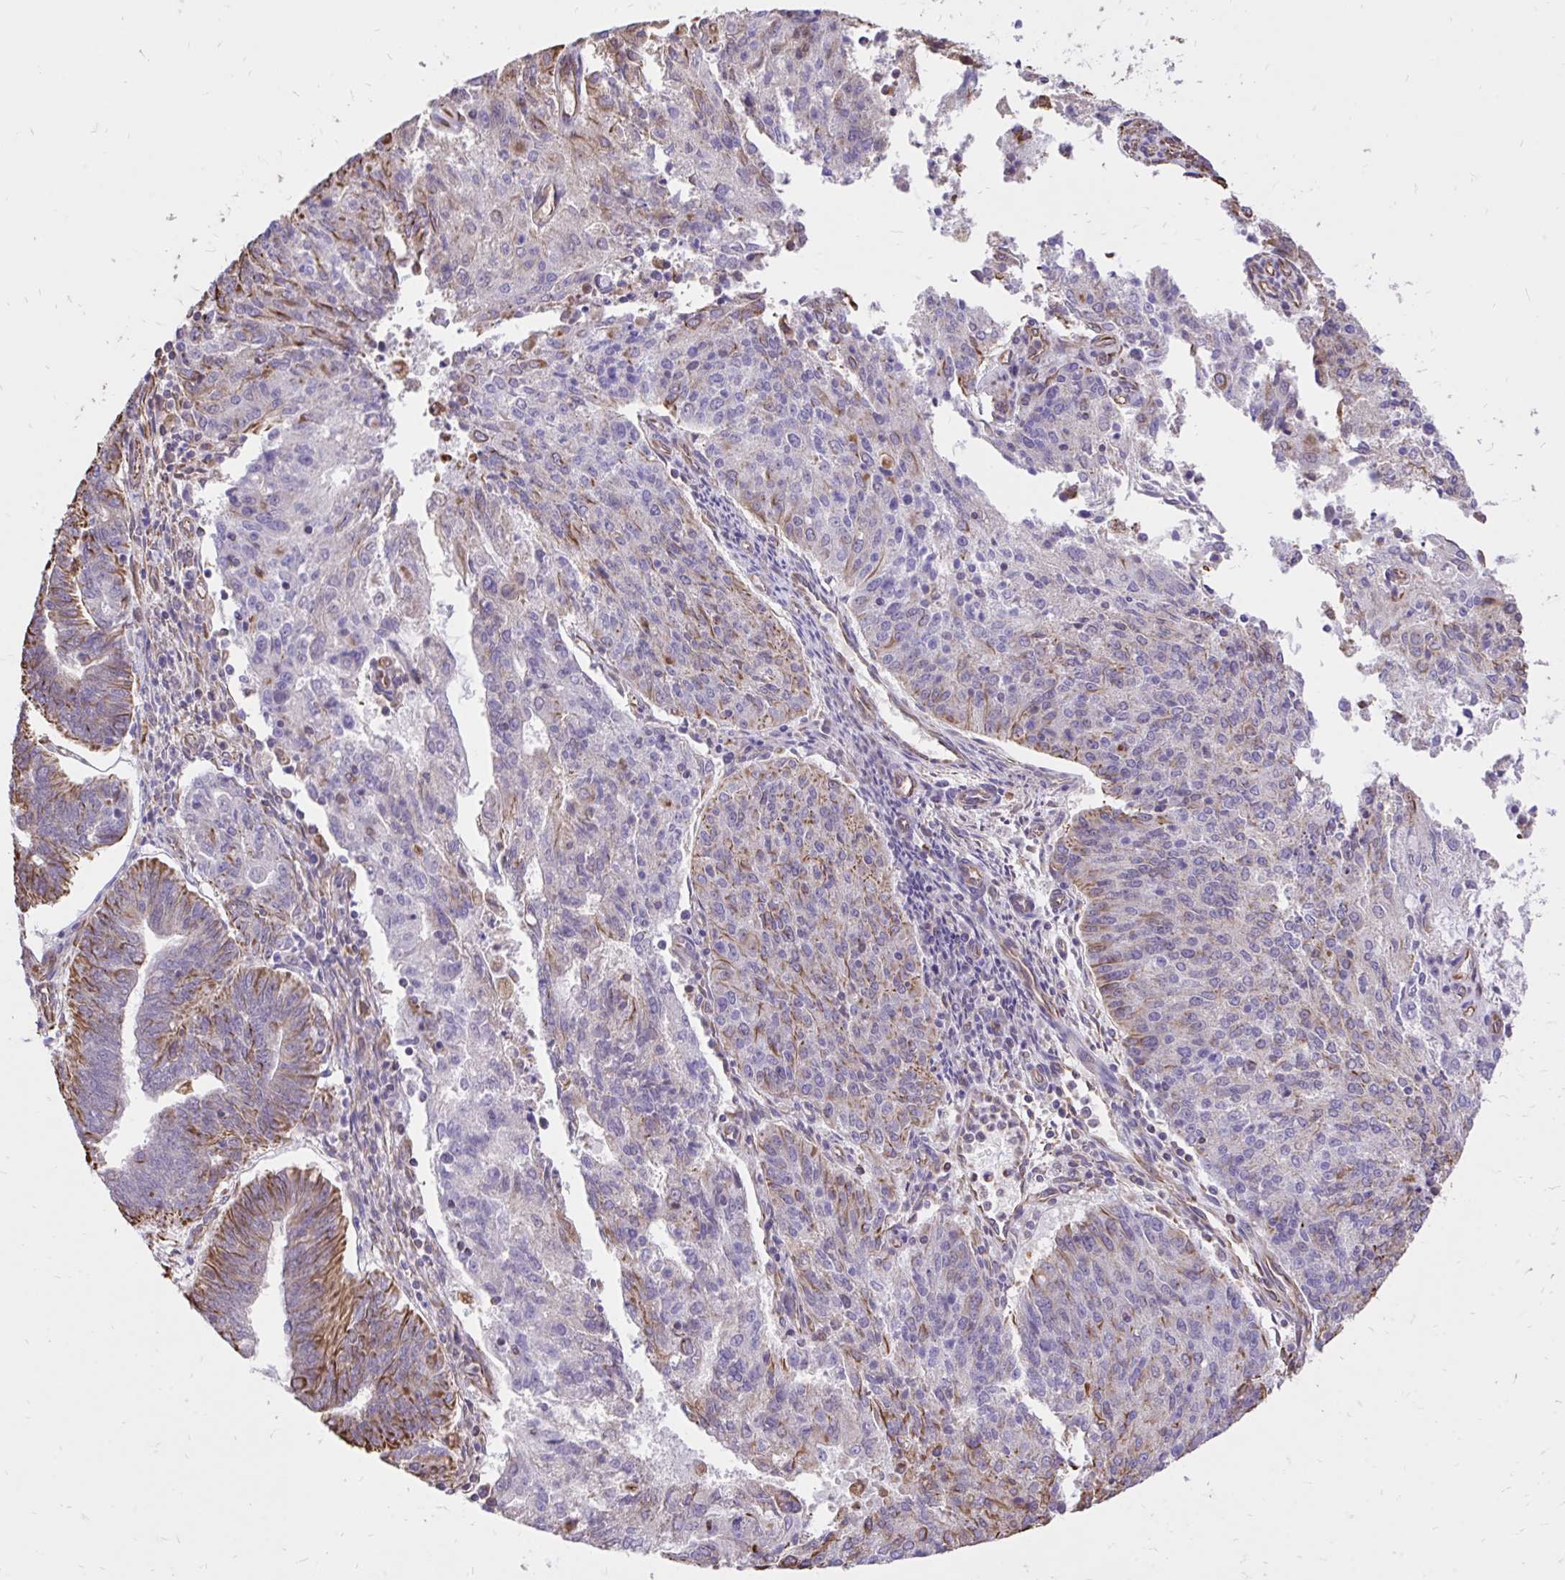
{"staining": {"intensity": "moderate", "quantity": "<25%", "location": "cytoplasmic/membranous"}, "tissue": "endometrial cancer", "cell_type": "Tumor cells", "image_type": "cancer", "snomed": [{"axis": "morphology", "description": "Adenocarcinoma, NOS"}, {"axis": "topography", "description": "Endometrium"}], "caption": "A histopathology image of human adenocarcinoma (endometrial) stained for a protein shows moderate cytoplasmic/membranous brown staining in tumor cells.", "gene": "RNF103", "patient": {"sex": "female", "age": 82}}